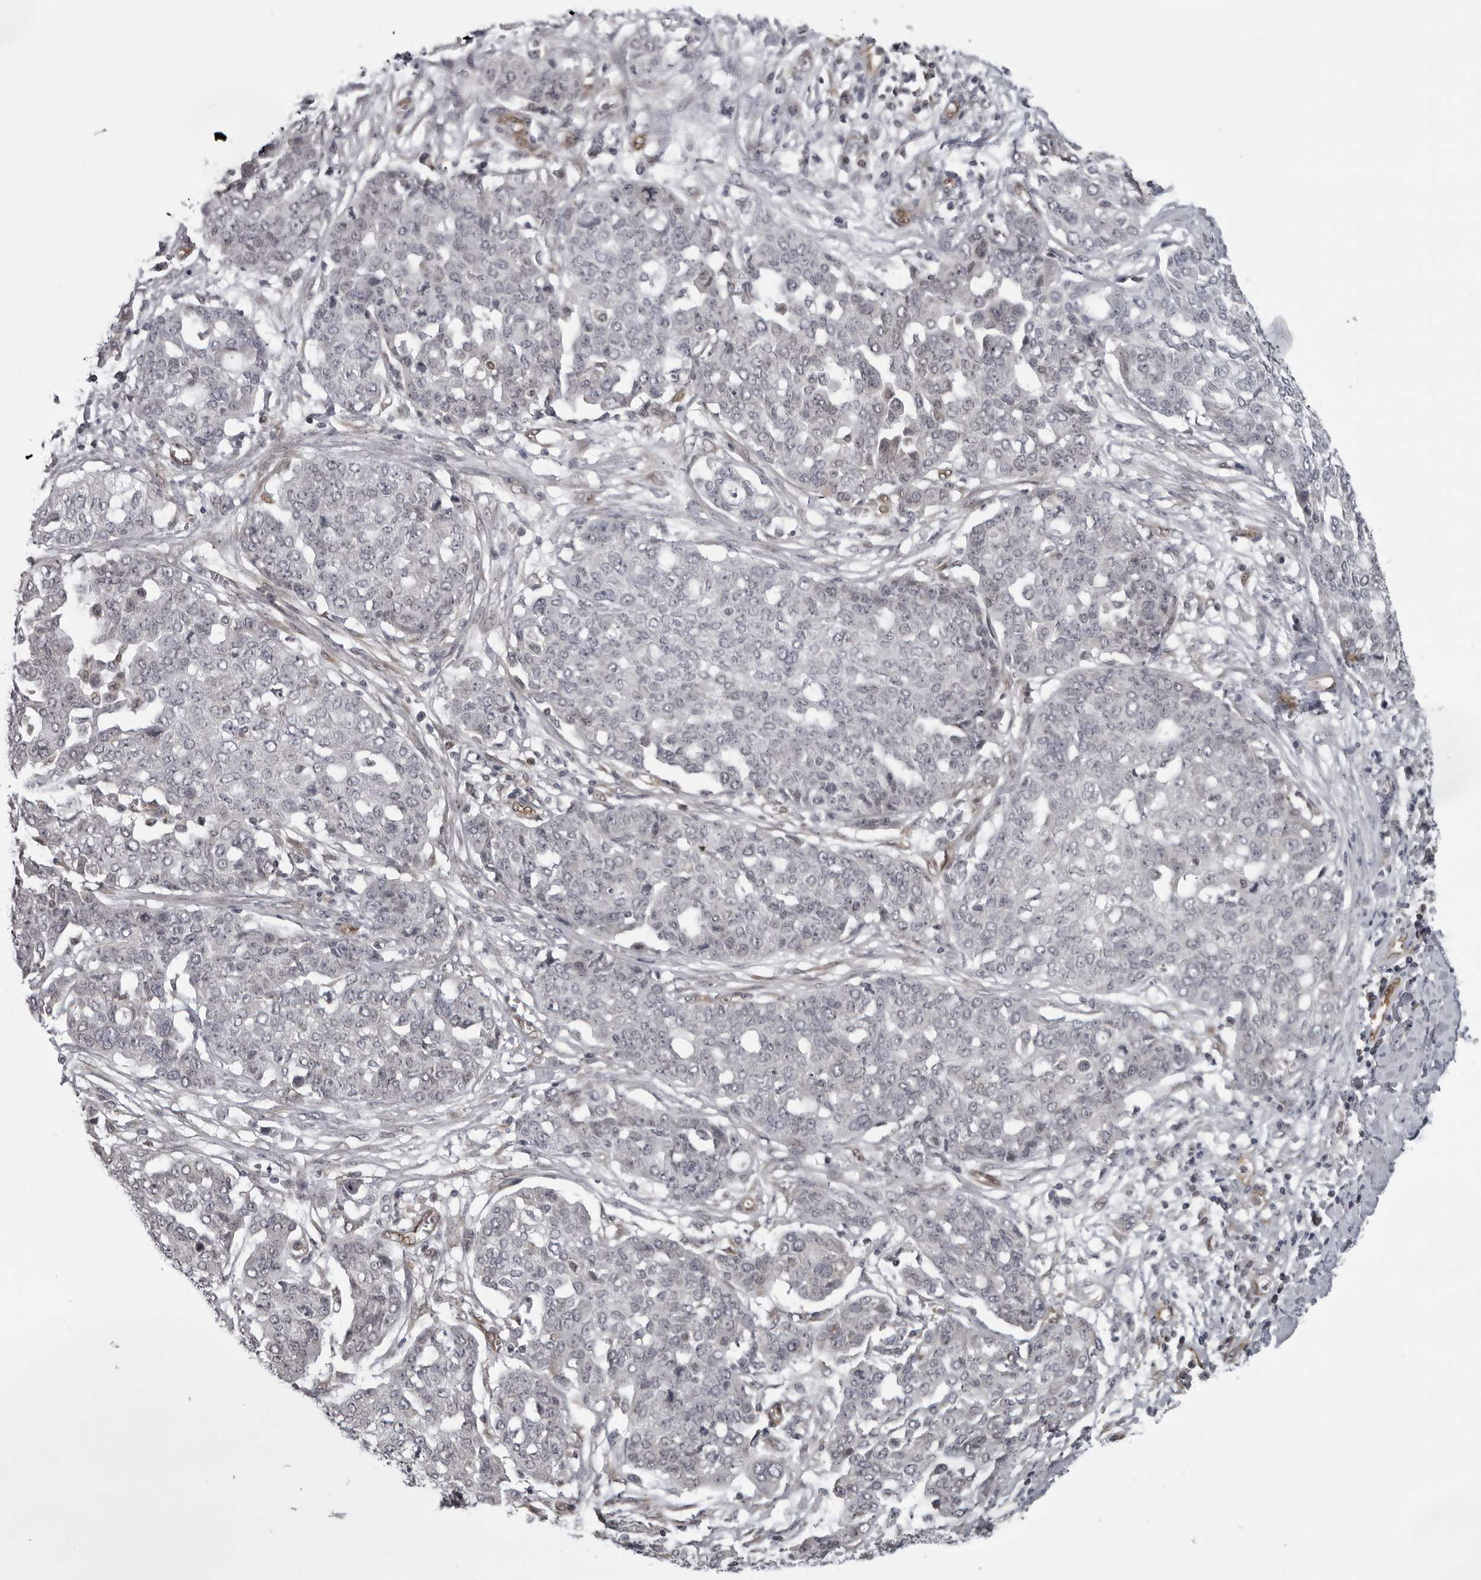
{"staining": {"intensity": "weak", "quantity": "<25%", "location": "nuclear"}, "tissue": "ovarian cancer", "cell_type": "Tumor cells", "image_type": "cancer", "snomed": [{"axis": "morphology", "description": "Cystadenocarcinoma, serous, NOS"}, {"axis": "topography", "description": "Soft tissue"}, {"axis": "topography", "description": "Ovary"}], "caption": "Tumor cells show no significant expression in serous cystadenocarcinoma (ovarian). (Brightfield microscopy of DAB (3,3'-diaminobenzidine) immunohistochemistry (IHC) at high magnification).", "gene": "MAPK12", "patient": {"sex": "female", "age": 57}}